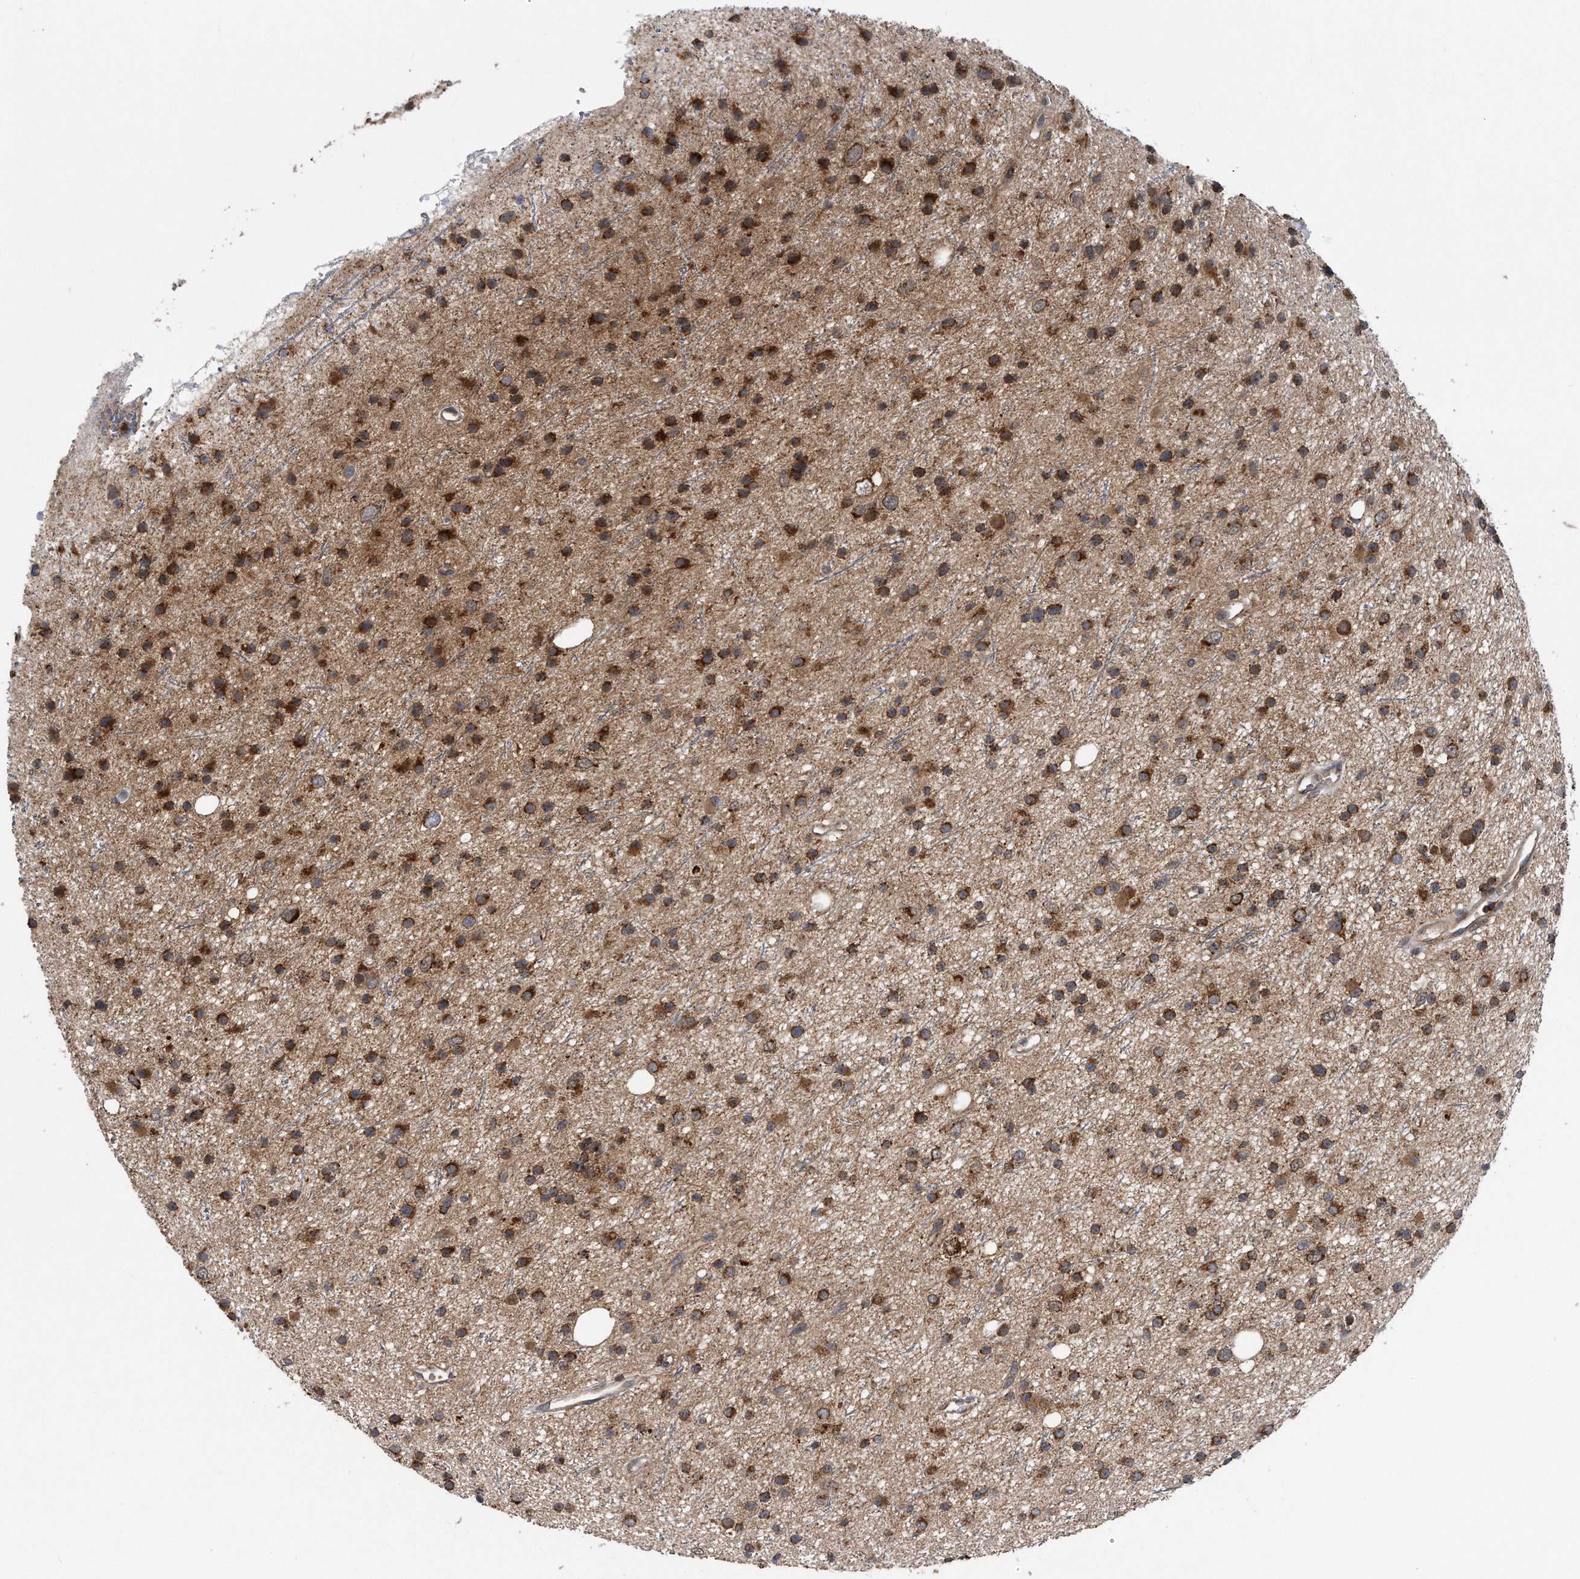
{"staining": {"intensity": "strong", "quantity": ">75%", "location": "cytoplasmic/membranous"}, "tissue": "glioma", "cell_type": "Tumor cells", "image_type": "cancer", "snomed": [{"axis": "morphology", "description": "Glioma, malignant, Low grade"}, {"axis": "topography", "description": "Cerebral cortex"}], "caption": "A brown stain labels strong cytoplasmic/membranous expression of a protein in human glioma tumor cells.", "gene": "ALPK2", "patient": {"sex": "female", "age": 39}}